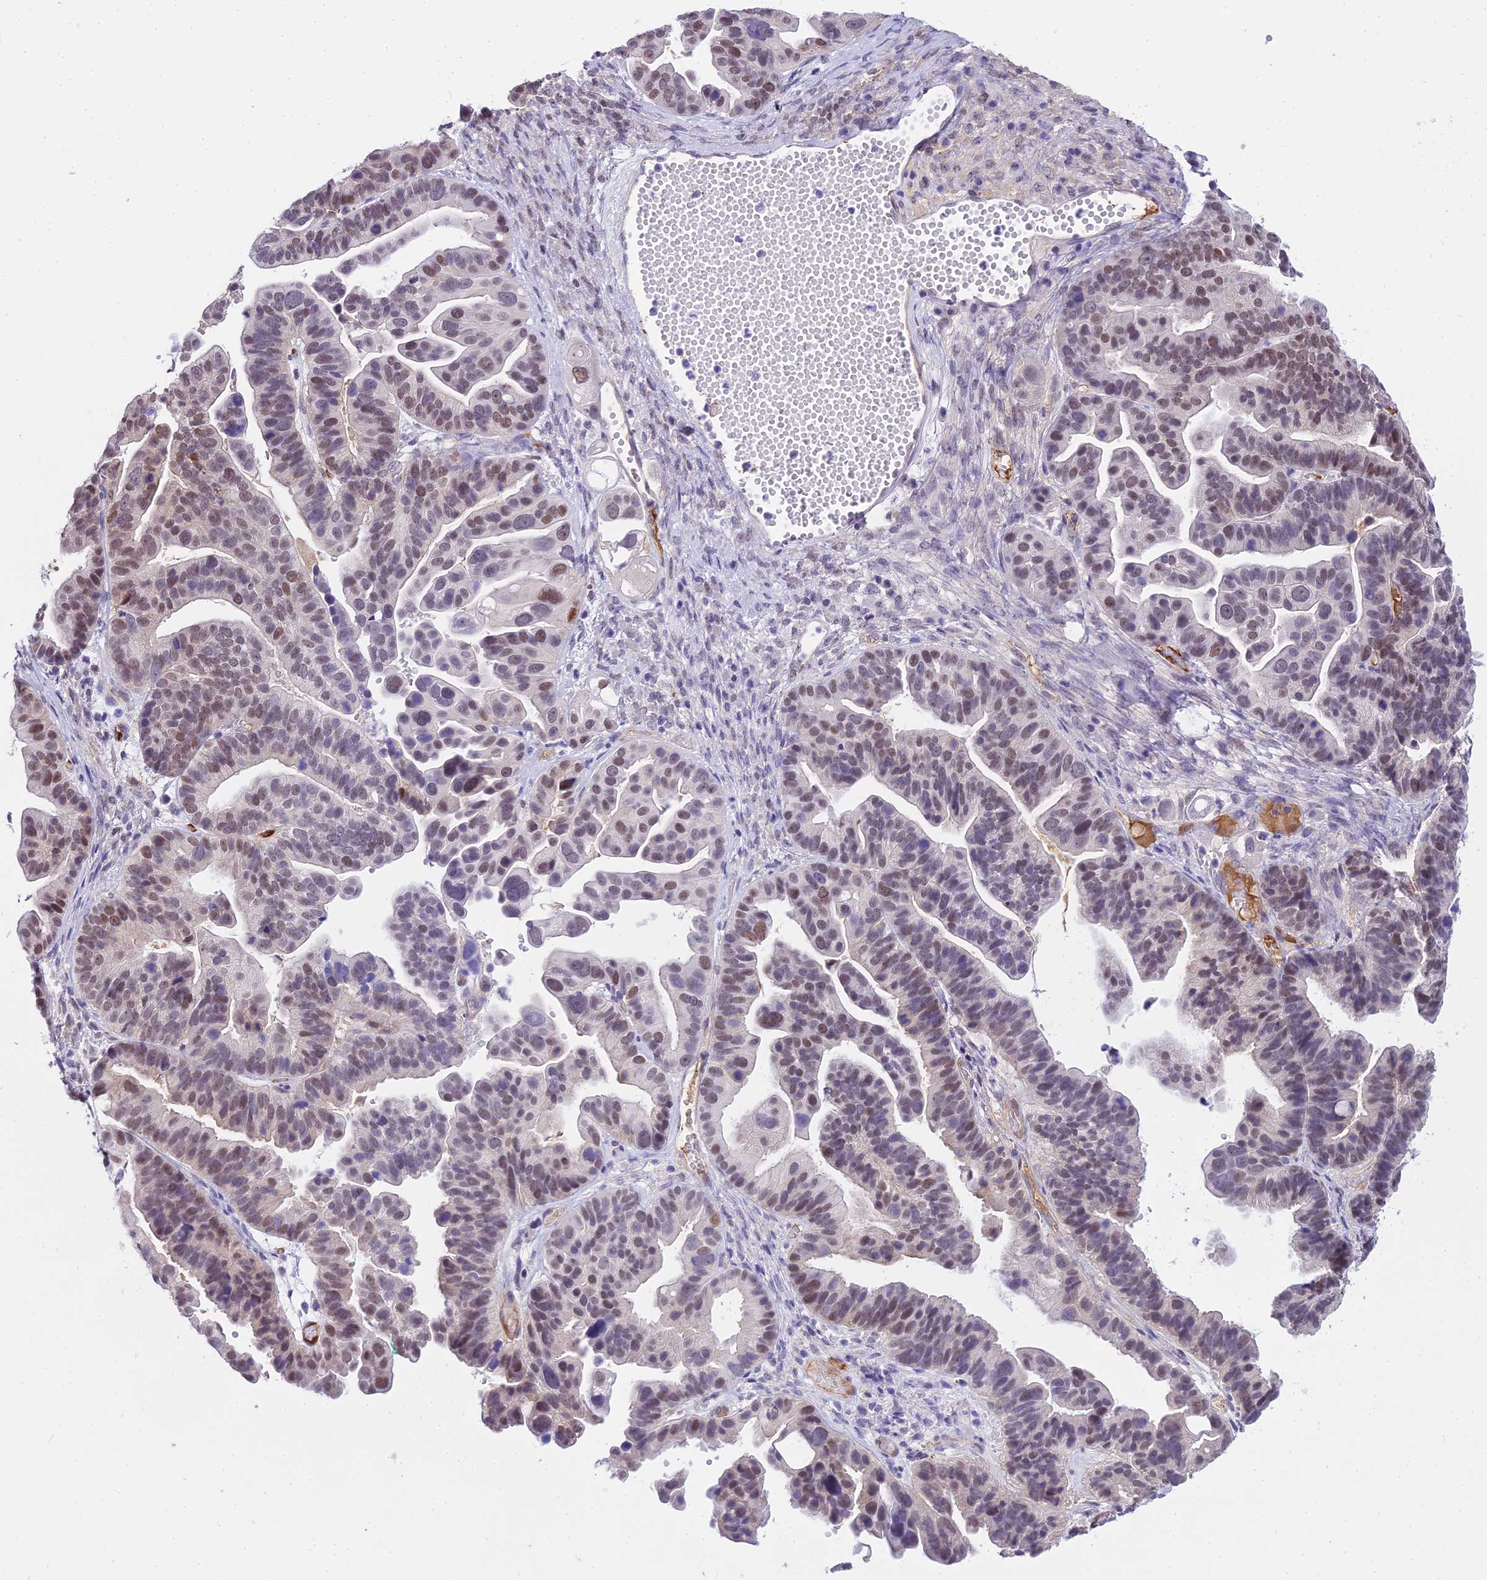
{"staining": {"intensity": "moderate", "quantity": "25%-75%", "location": "nuclear"}, "tissue": "ovarian cancer", "cell_type": "Tumor cells", "image_type": "cancer", "snomed": [{"axis": "morphology", "description": "Cystadenocarcinoma, serous, NOS"}, {"axis": "topography", "description": "Ovary"}], "caption": "Immunohistochemical staining of ovarian serous cystadenocarcinoma reveals medium levels of moderate nuclear protein staining in about 25%-75% of tumor cells. (Brightfield microscopy of DAB IHC at high magnification).", "gene": "MAT2A", "patient": {"sex": "female", "age": 56}}